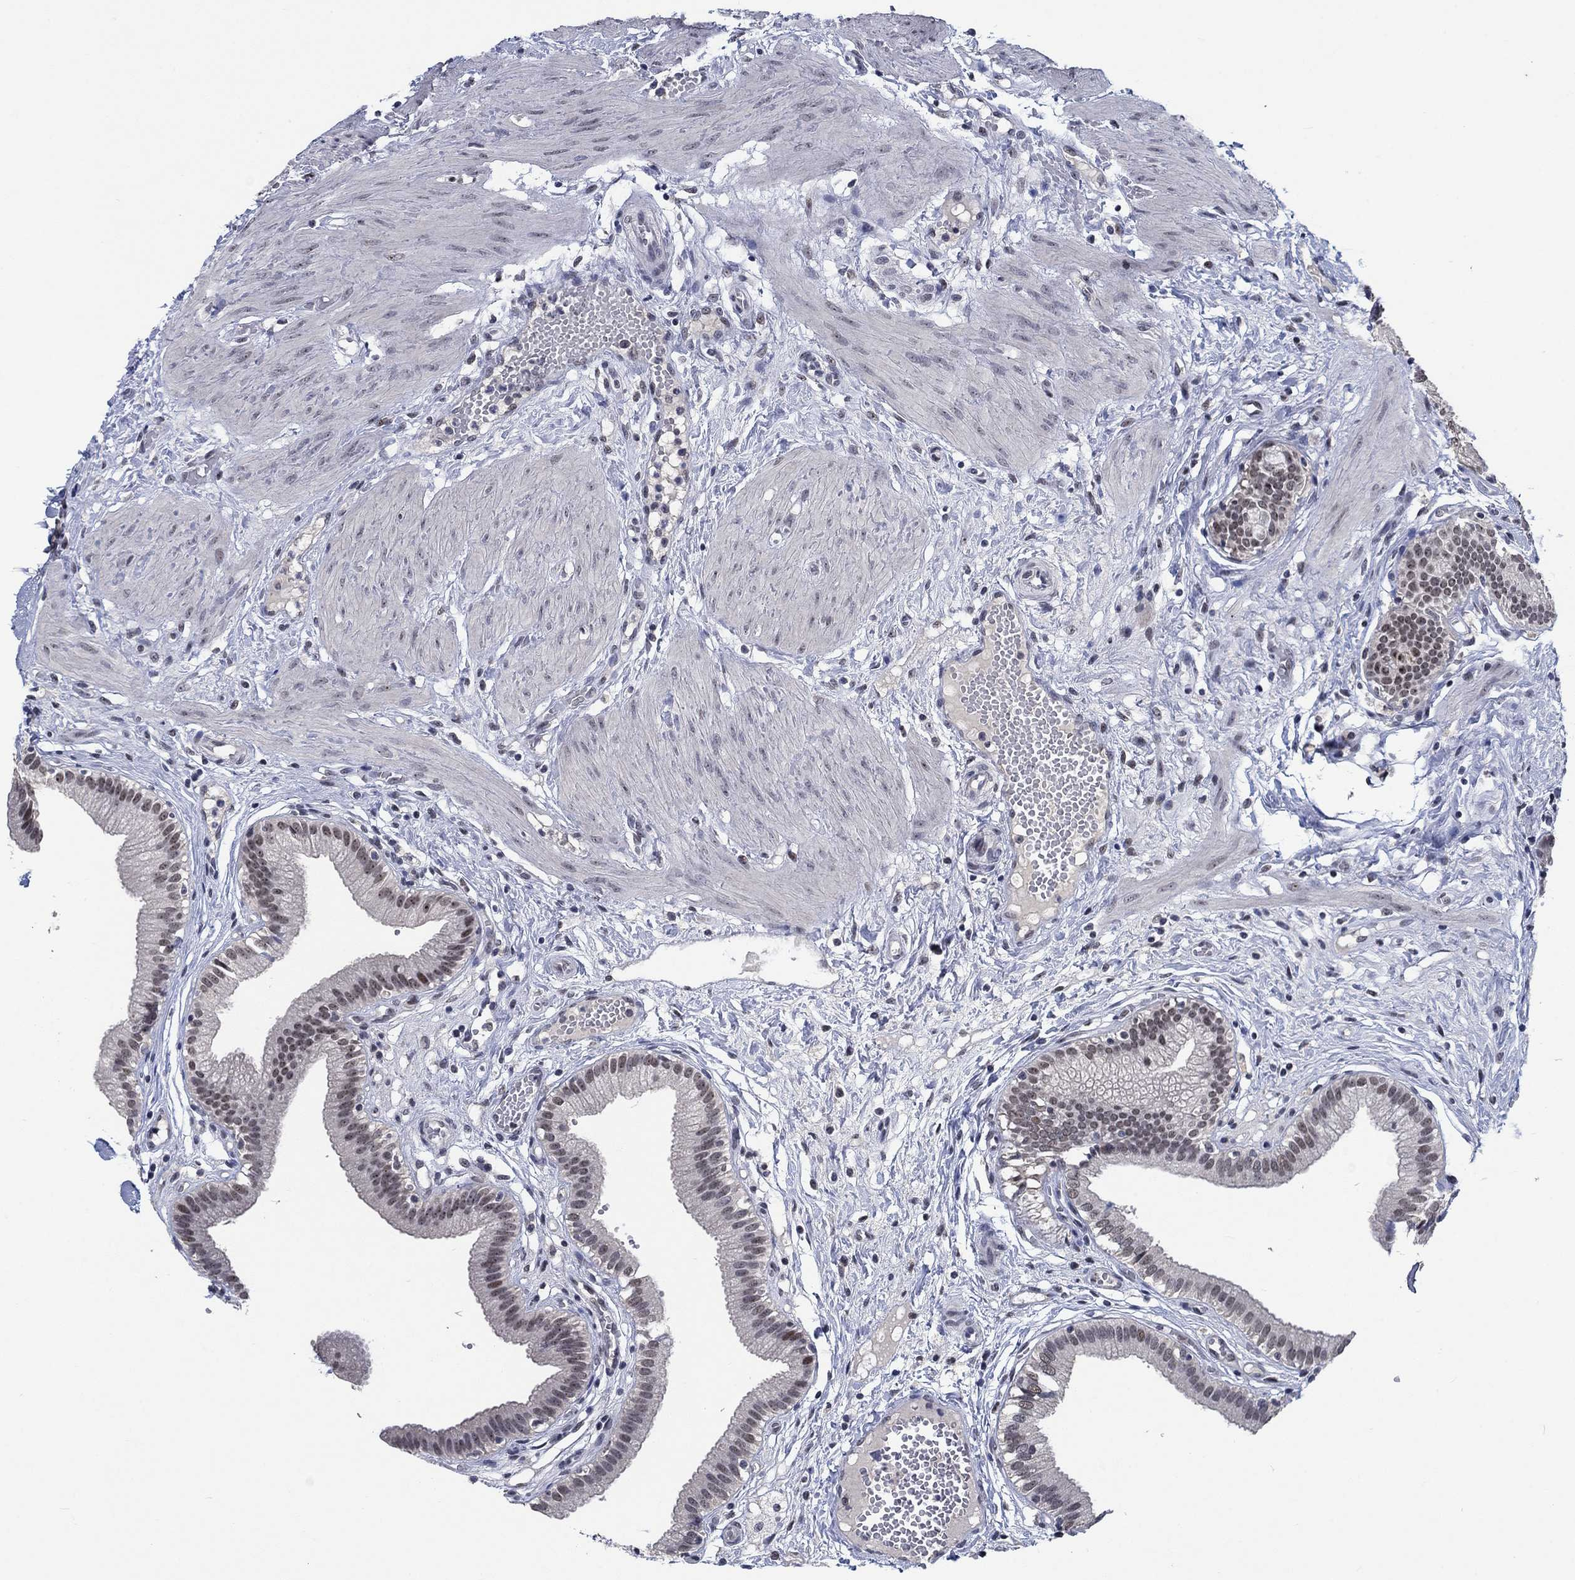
{"staining": {"intensity": "moderate", "quantity": "<25%", "location": "nuclear"}, "tissue": "gallbladder", "cell_type": "Glandular cells", "image_type": "normal", "snomed": [{"axis": "morphology", "description": "Normal tissue, NOS"}, {"axis": "topography", "description": "Gallbladder"}], "caption": "Gallbladder stained with IHC reveals moderate nuclear expression in about <25% of glandular cells.", "gene": "HTN1", "patient": {"sex": "female", "age": 24}}